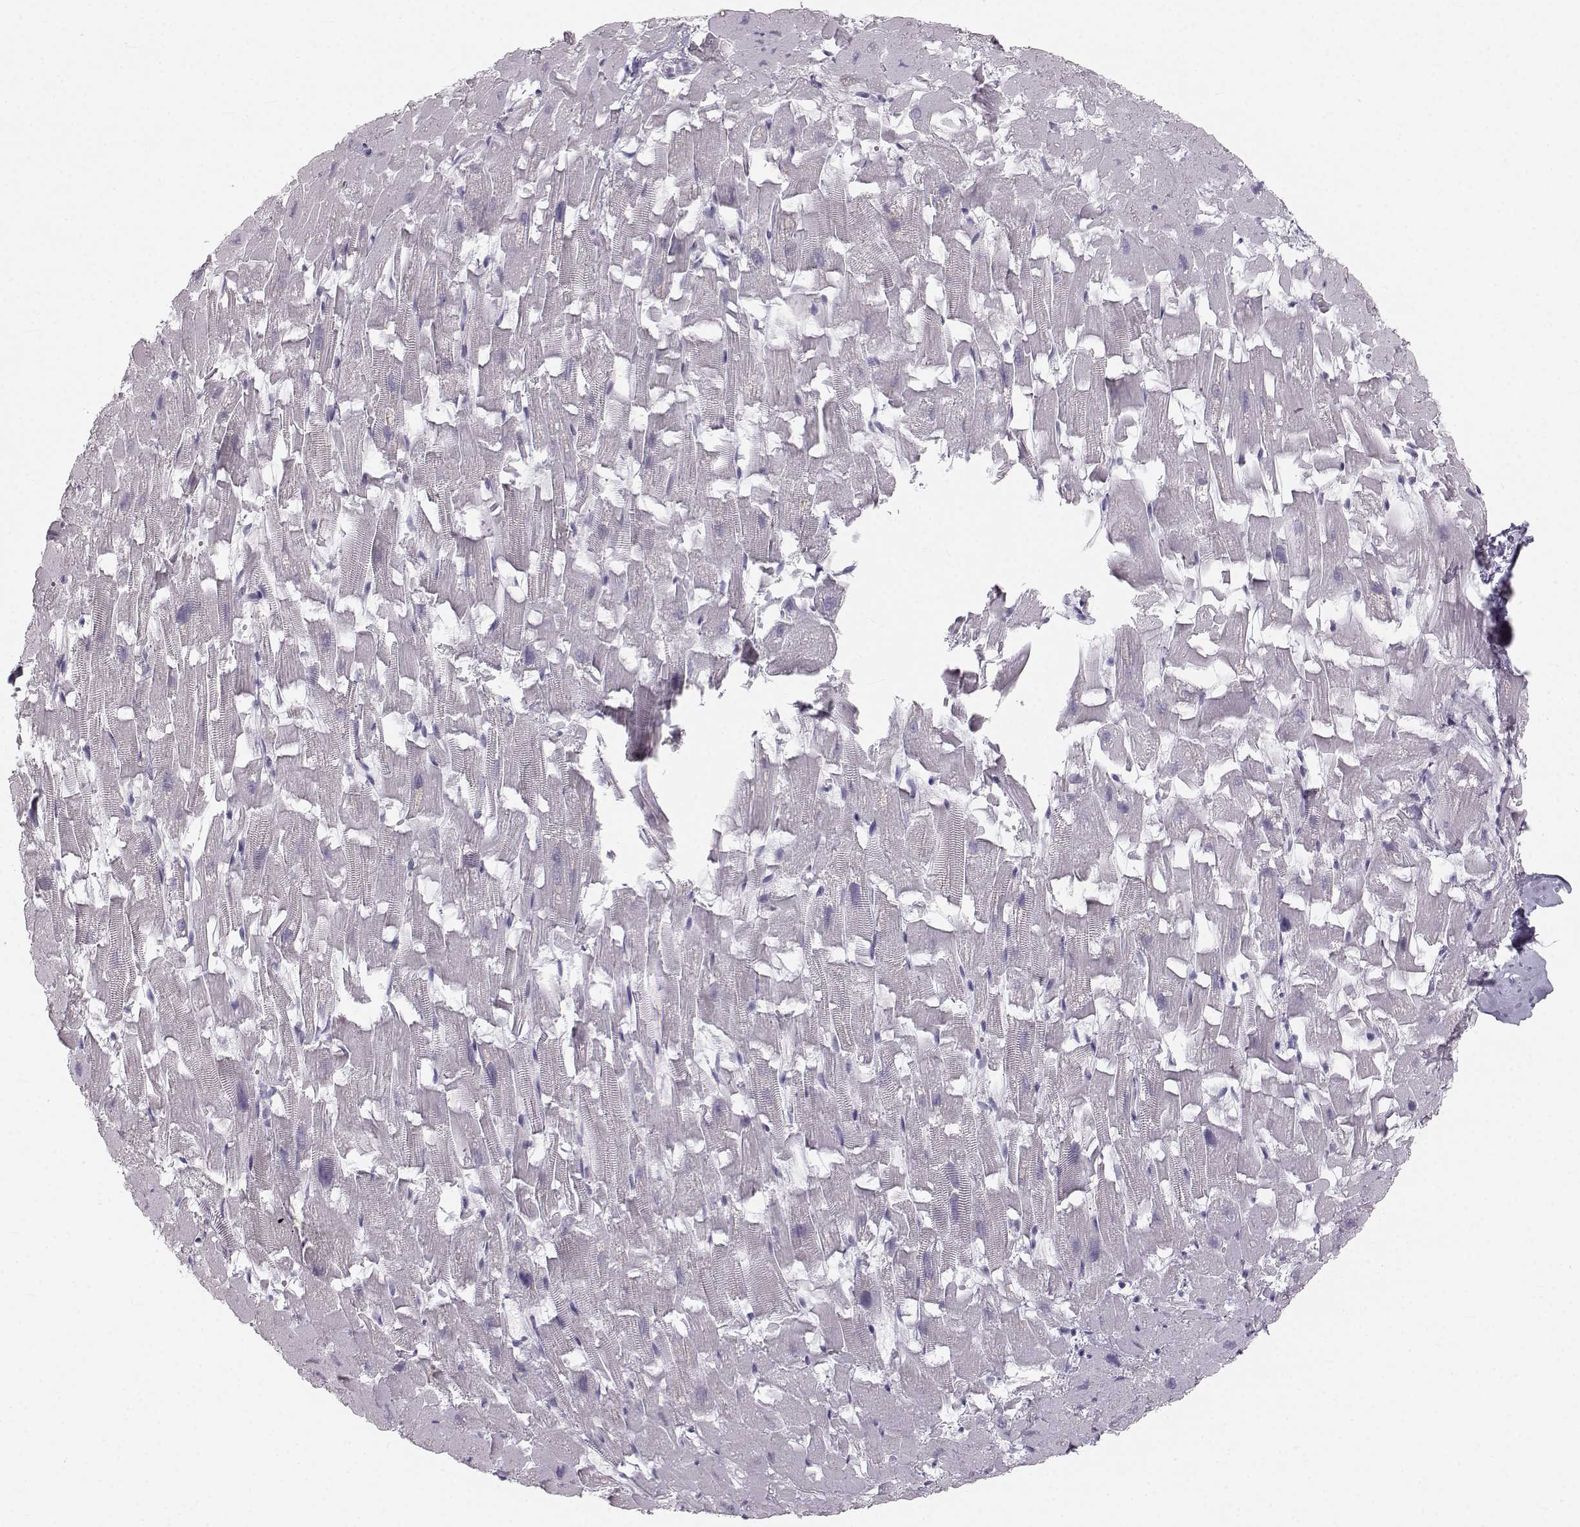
{"staining": {"intensity": "negative", "quantity": "none", "location": "none"}, "tissue": "heart muscle", "cell_type": "Cardiomyocytes", "image_type": "normal", "snomed": [{"axis": "morphology", "description": "Normal tissue, NOS"}, {"axis": "topography", "description": "Heart"}], "caption": "Cardiomyocytes show no significant expression in unremarkable heart muscle. (Brightfield microscopy of DAB (3,3'-diaminobenzidine) immunohistochemistry (IHC) at high magnification).", "gene": "OIP5", "patient": {"sex": "female", "age": 64}}